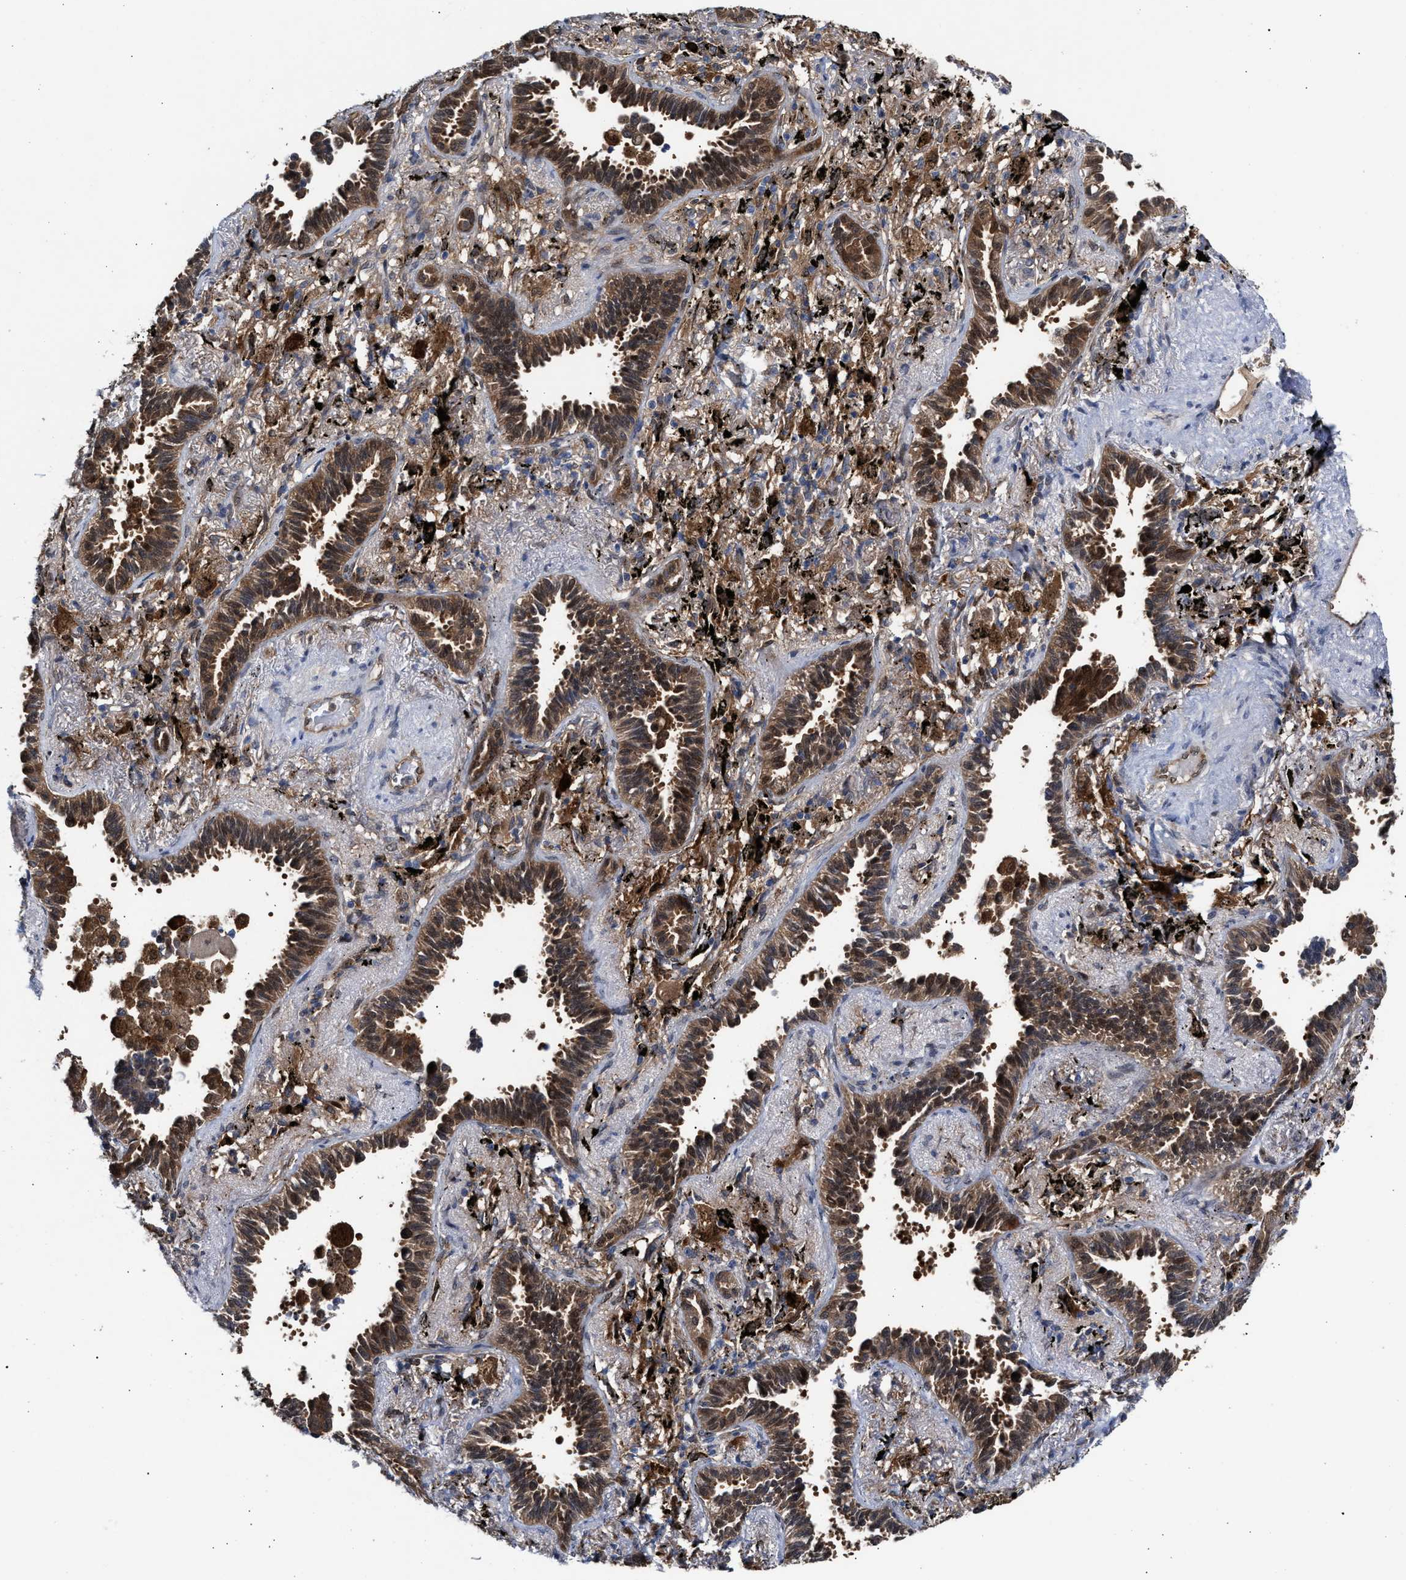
{"staining": {"intensity": "moderate", "quantity": ">75%", "location": "cytoplasmic/membranous,nuclear"}, "tissue": "lung cancer", "cell_type": "Tumor cells", "image_type": "cancer", "snomed": [{"axis": "morphology", "description": "Adenocarcinoma, NOS"}, {"axis": "topography", "description": "Lung"}], "caption": "High-power microscopy captured an immunohistochemistry (IHC) micrograph of adenocarcinoma (lung), revealing moderate cytoplasmic/membranous and nuclear staining in approximately >75% of tumor cells.", "gene": "TP53I3", "patient": {"sex": "male", "age": 59}}